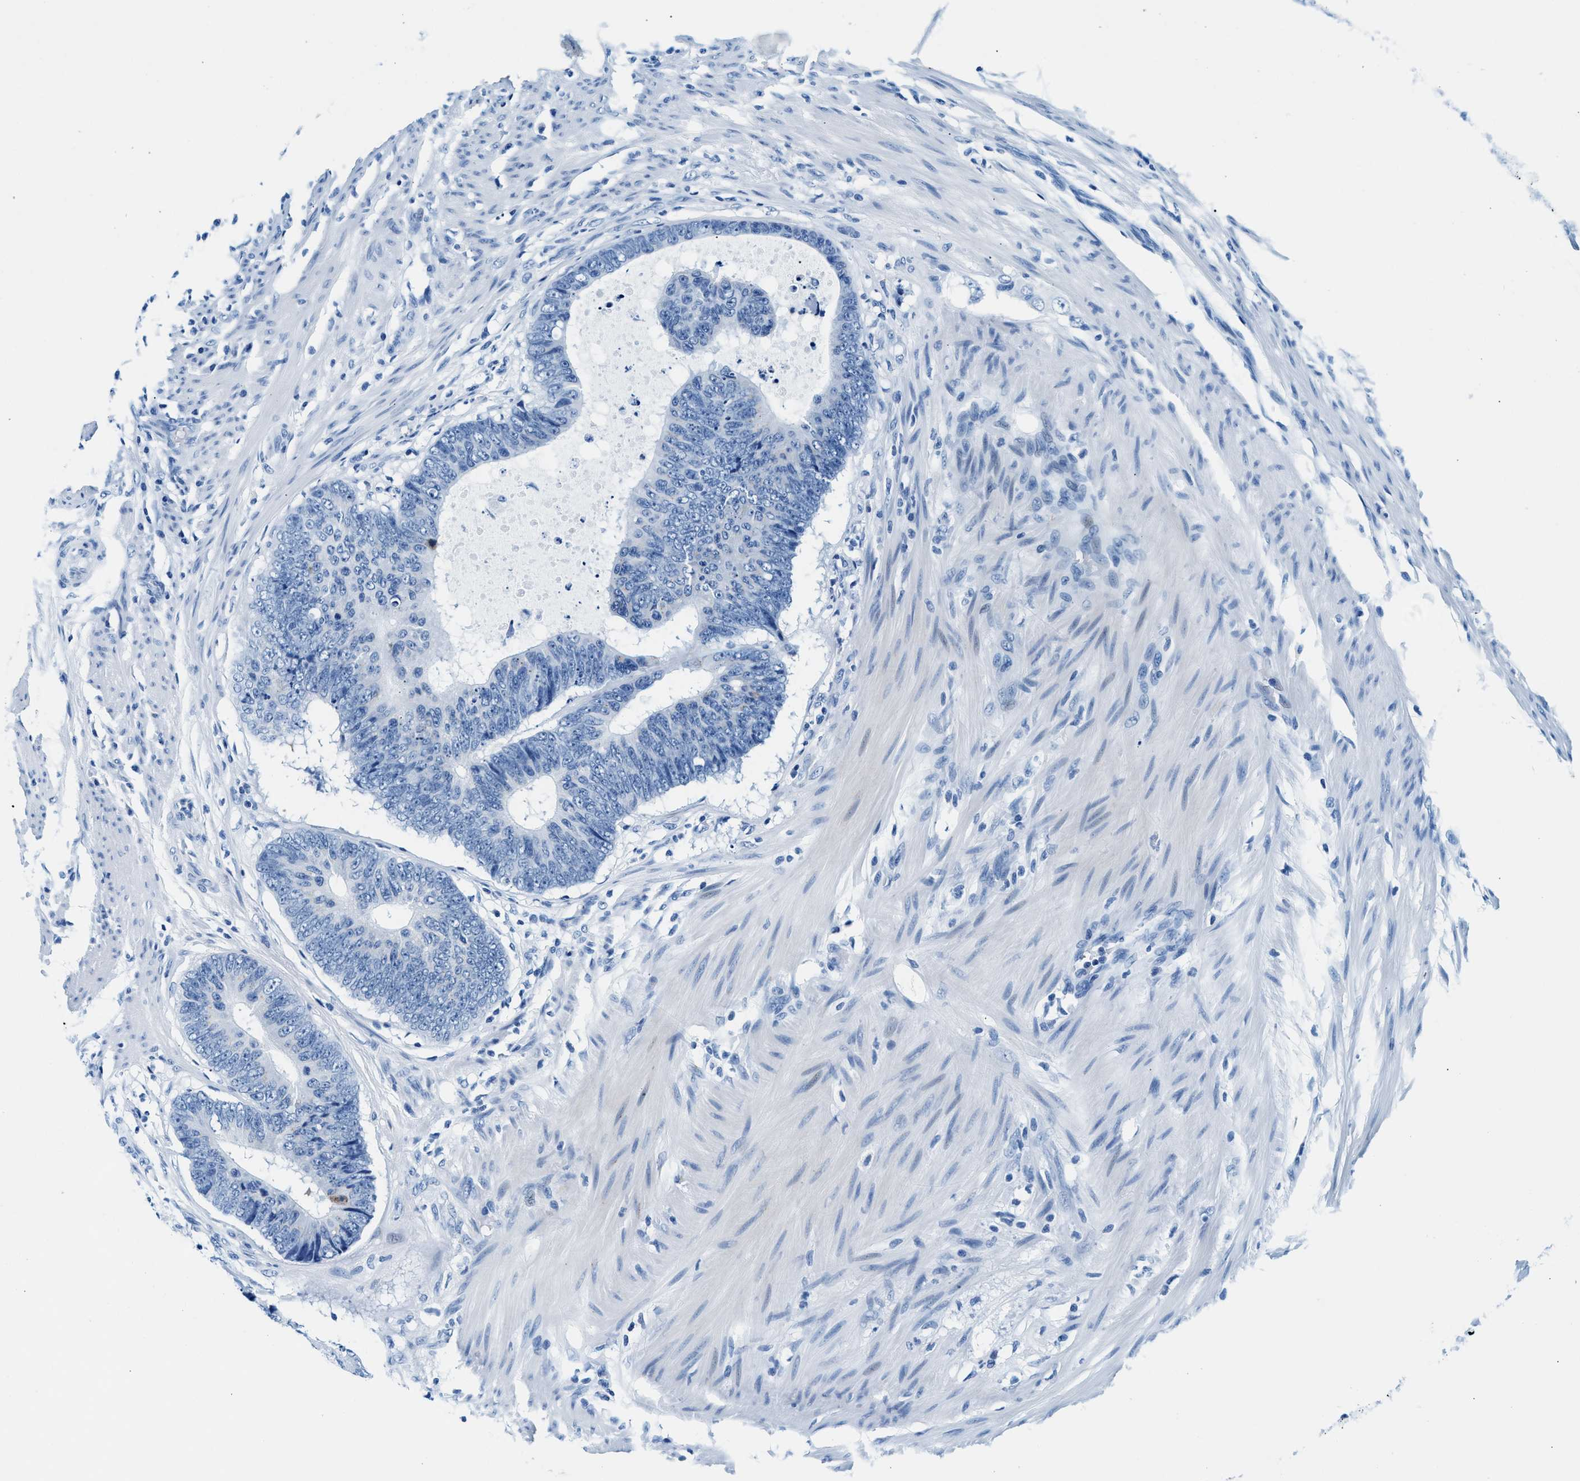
{"staining": {"intensity": "moderate", "quantity": "<25%", "location": "cytoplasmic/membranous"}, "tissue": "colorectal cancer", "cell_type": "Tumor cells", "image_type": "cancer", "snomed": [{"axis": "morphology", "description": "Adenocarcinoma, NOS"}, {"axis": "topography", "description": "Colon"}], "caption": "Protein staining of colorectal adenocarcinoma tissue demonstrates moderate cytoplasmic/membranous staining in approximately <25% of tumor cells.", "gene": "VPS53", "patient": {"sex": "male", "age": 56}}